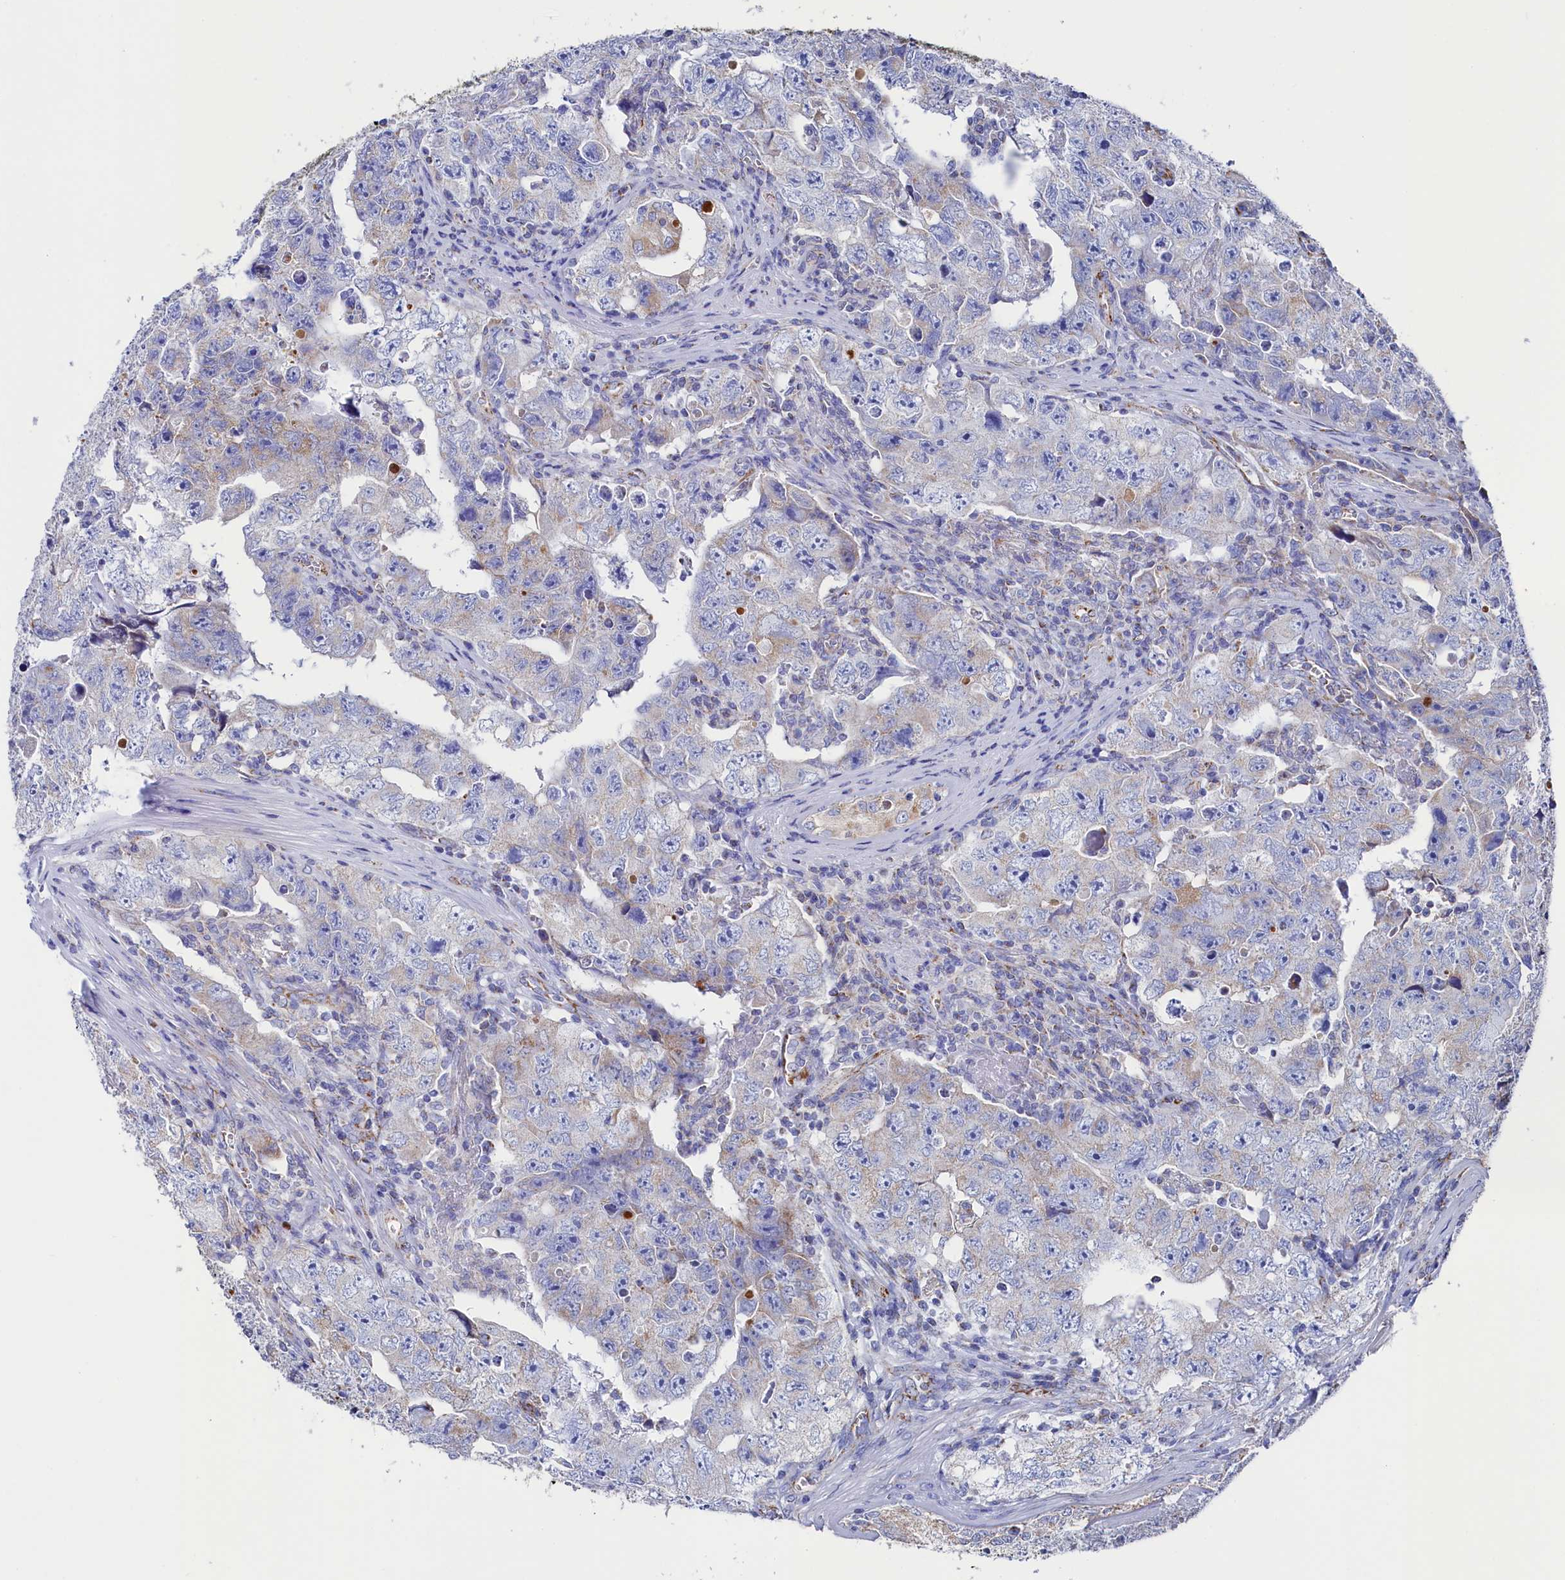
{"staining": {"intensity": "negative", "quantity": "none", "location": "none"}, "tissue": "testis cancer", "cell_type": "Tumor cells", "image_type": "cancer", "snomed": [{"axis": "morphology", "description": "Carcinoma, Embryonal, NOS"}, {"axis": "topography", "description": "Testis"}], "caption": "A micrograph of human testis cancer (embryonal carcinoma) is negative for staining in tumor cells.", "gene": "MMAB", "patient": {"sex": "male", "age": 17}}